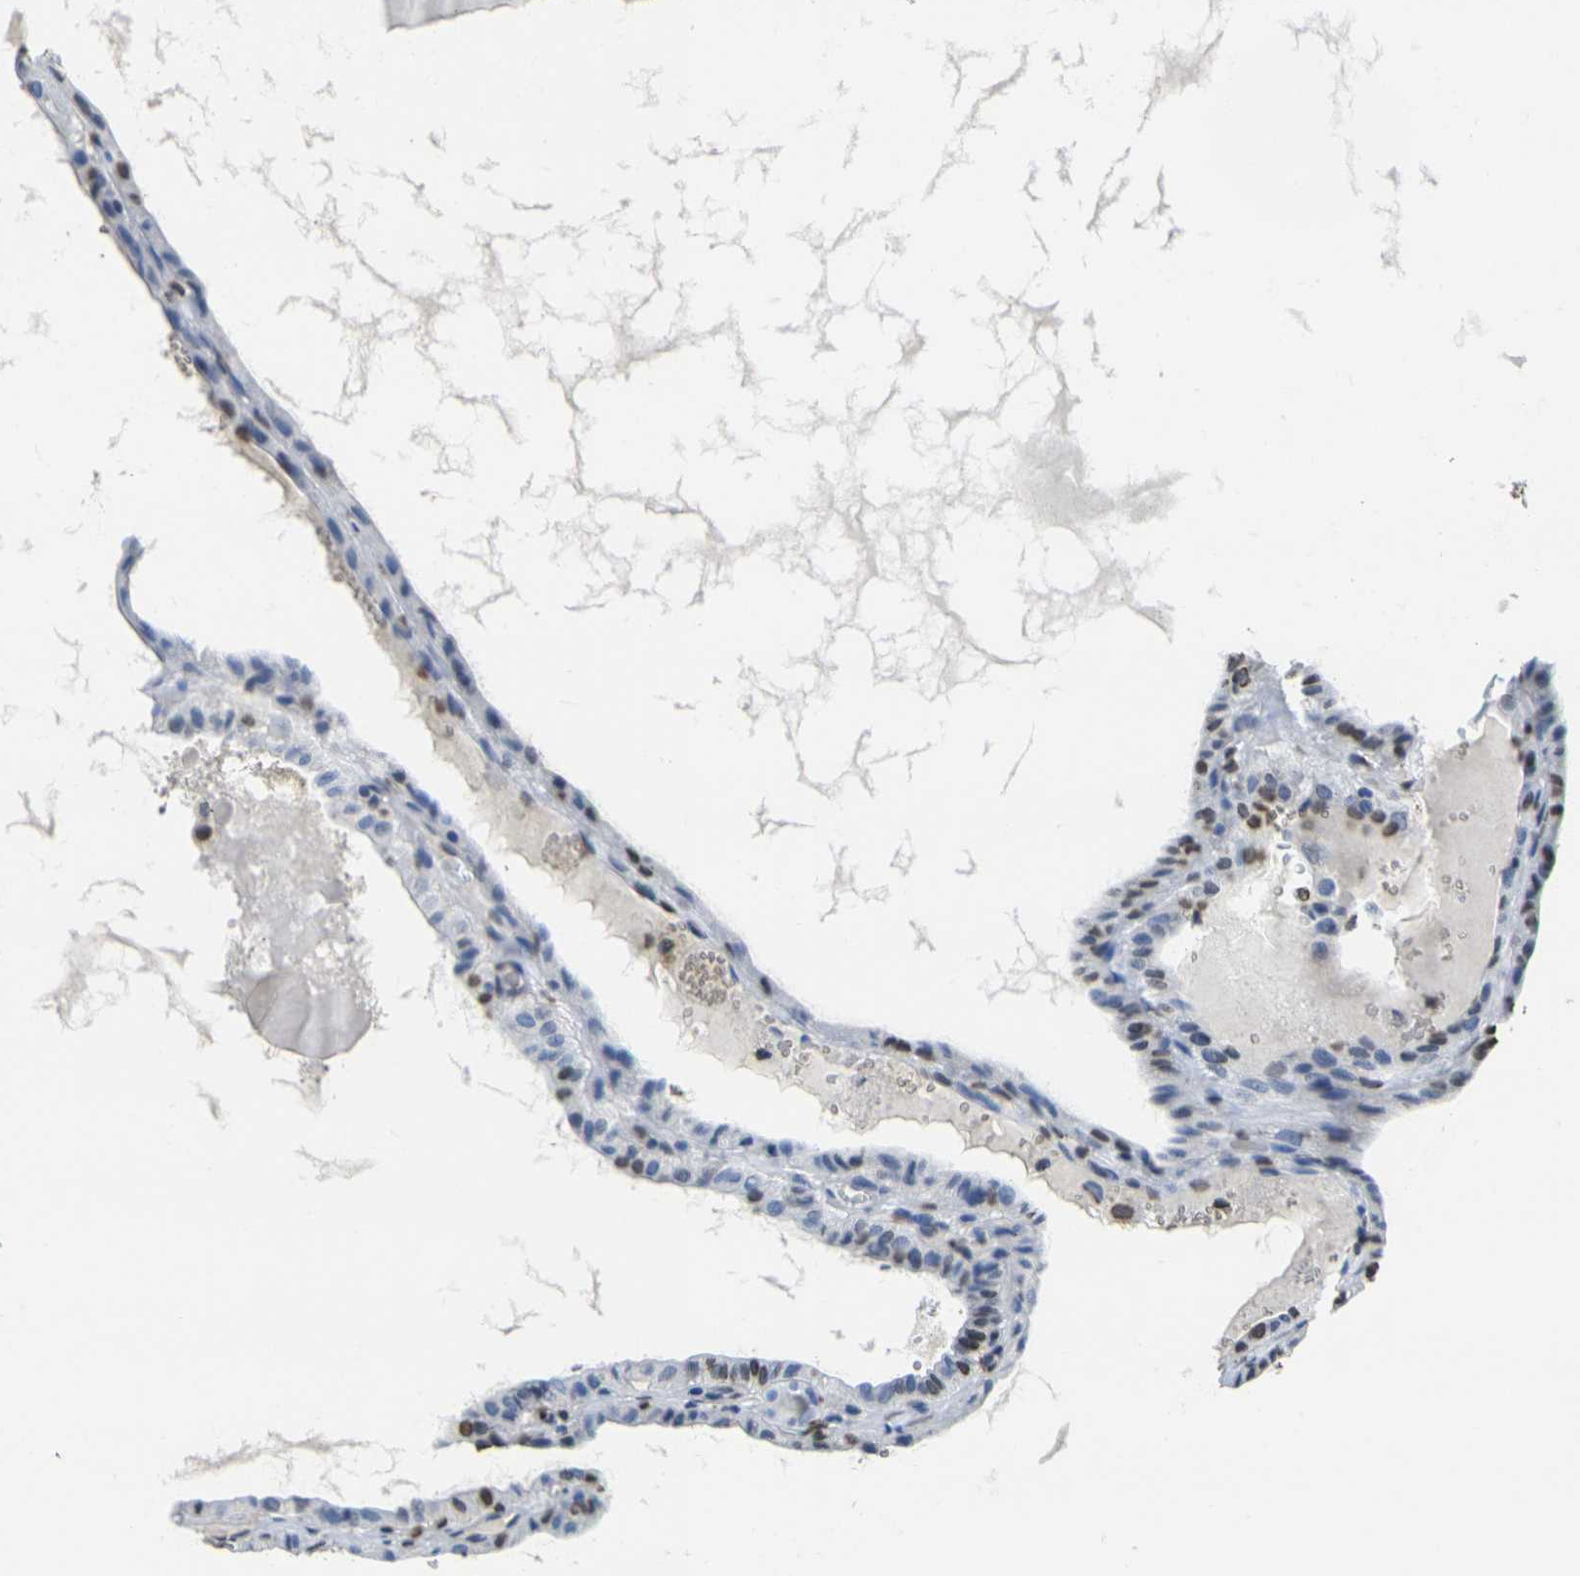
{"staining": {"intensity": "strong", "quantity": "<25%", "location": "nuclear"}, "tissue": "thyroid cancer", "cell_type": "Tumor cells", "image_type": "cancer", "snomed": [{"axis": "morphology", "description": "Papillary adenocarcinoma, NOS"}, {"axis": "topography", "description": "Thyroid gland"}], "caption": "High-power microscopy captured an IHC image of thyroid cancer, revealing strong nuclear staining in about <25% of tumor cells. (DAB IHC, brown staining for protein, blue staining for nuclei).", "gene": "DRAXIN", "patient": {"sex": "male", "age": 77}}